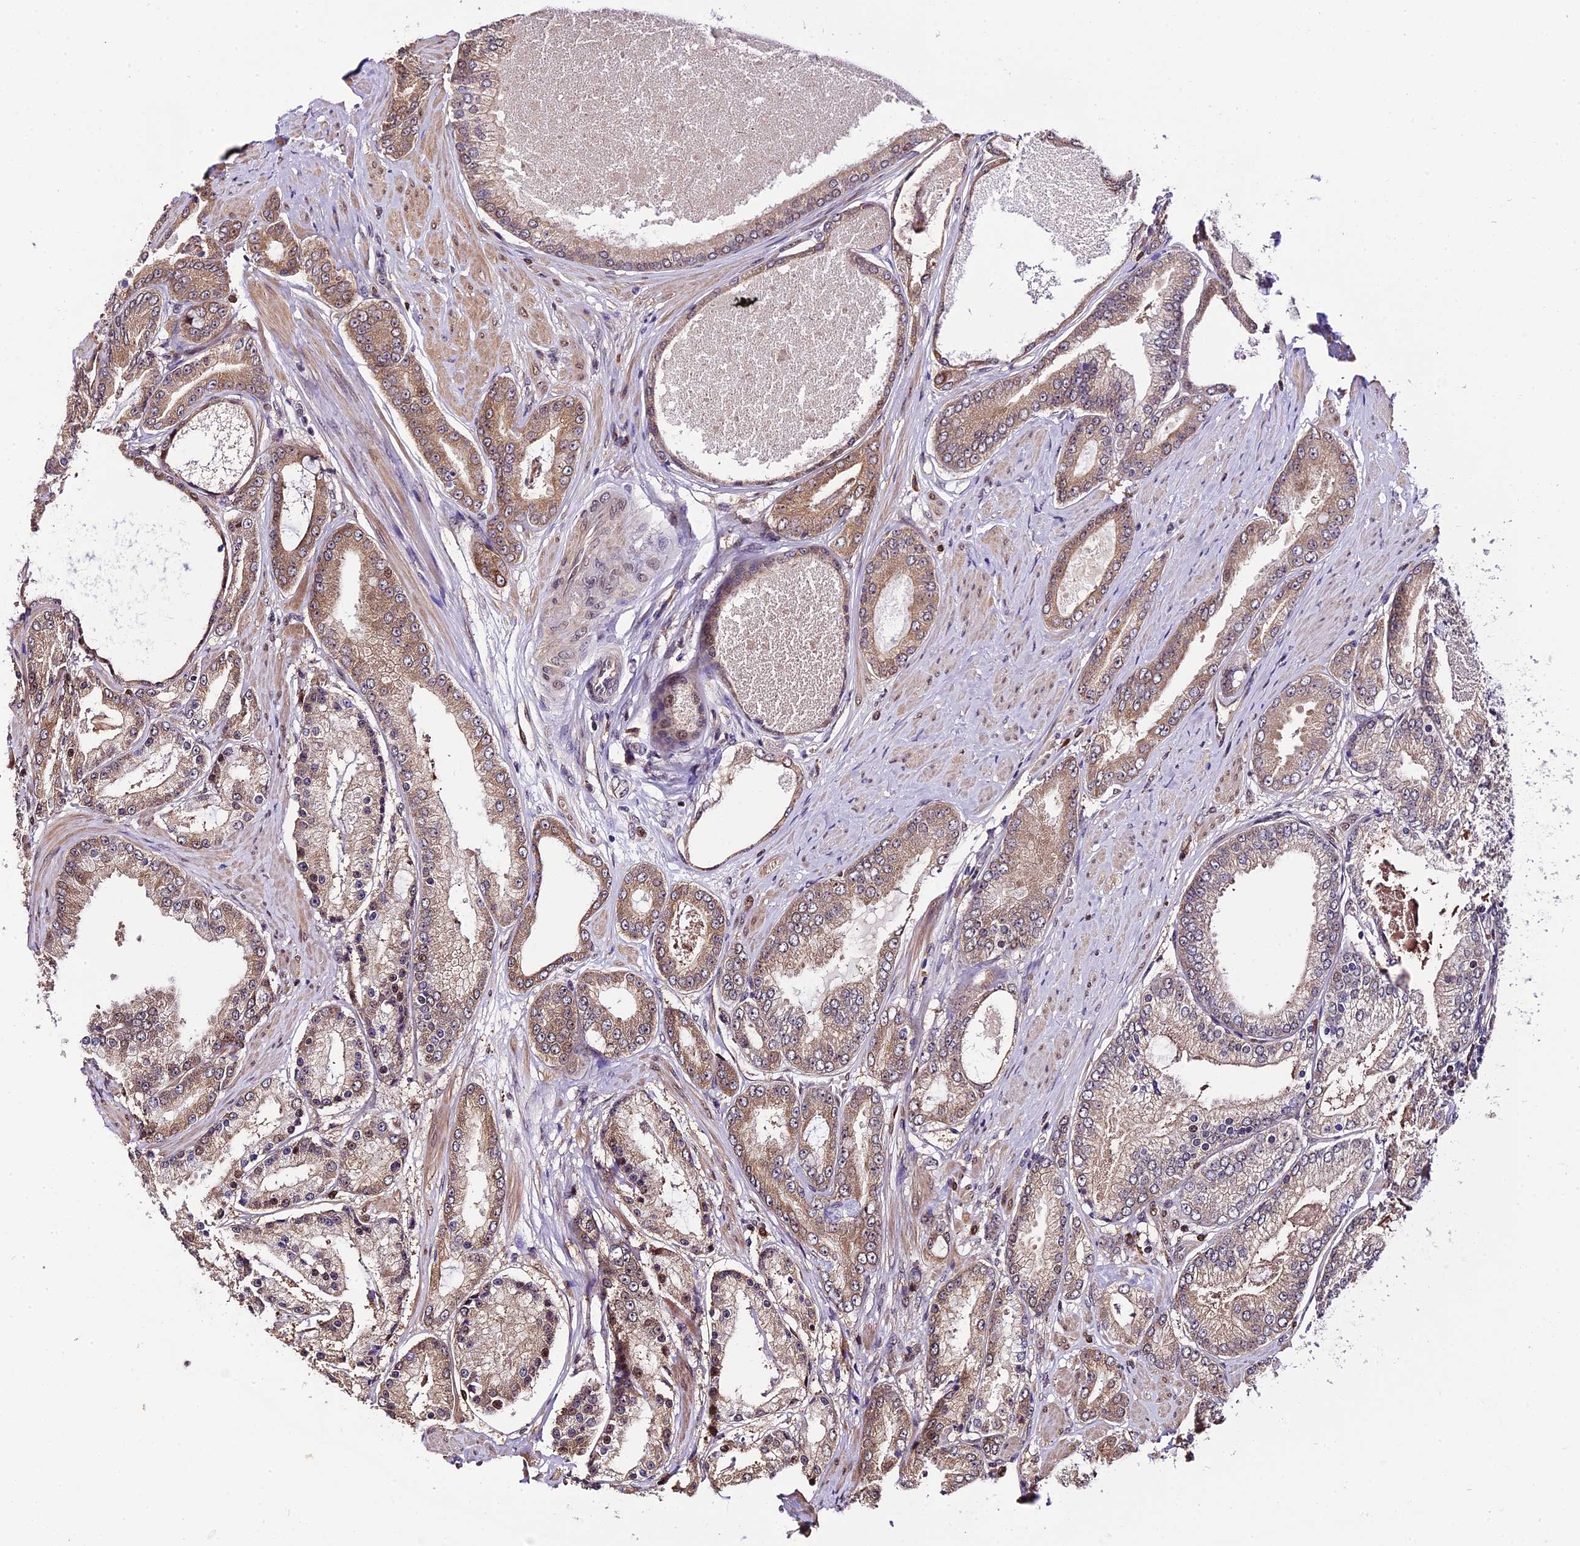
{"staining": {"intensity": "moderate", "quantity": "25%-75%", "location": "cytoplasmic/membranous,nuclear"}, "tissue": "prostate cancer", "cell_type": "Tumor cells", "image_type": "cancer", "snomed": [{"axis": "morphology", "description": "Adenocarcinoma, High grade"}, {"axis": "topography", "description": "Prostate"}], "caption": "Protein staining shows moderate cytoplasmic/membranous and nuclear expression in about 25%-75% of tumor cells in prostate cancer. The protein of interest is shown in brown color, while the nuclei are stained blue.", "gene": "HERPUD1", "patient": {"sex": "male", "age": 59}}